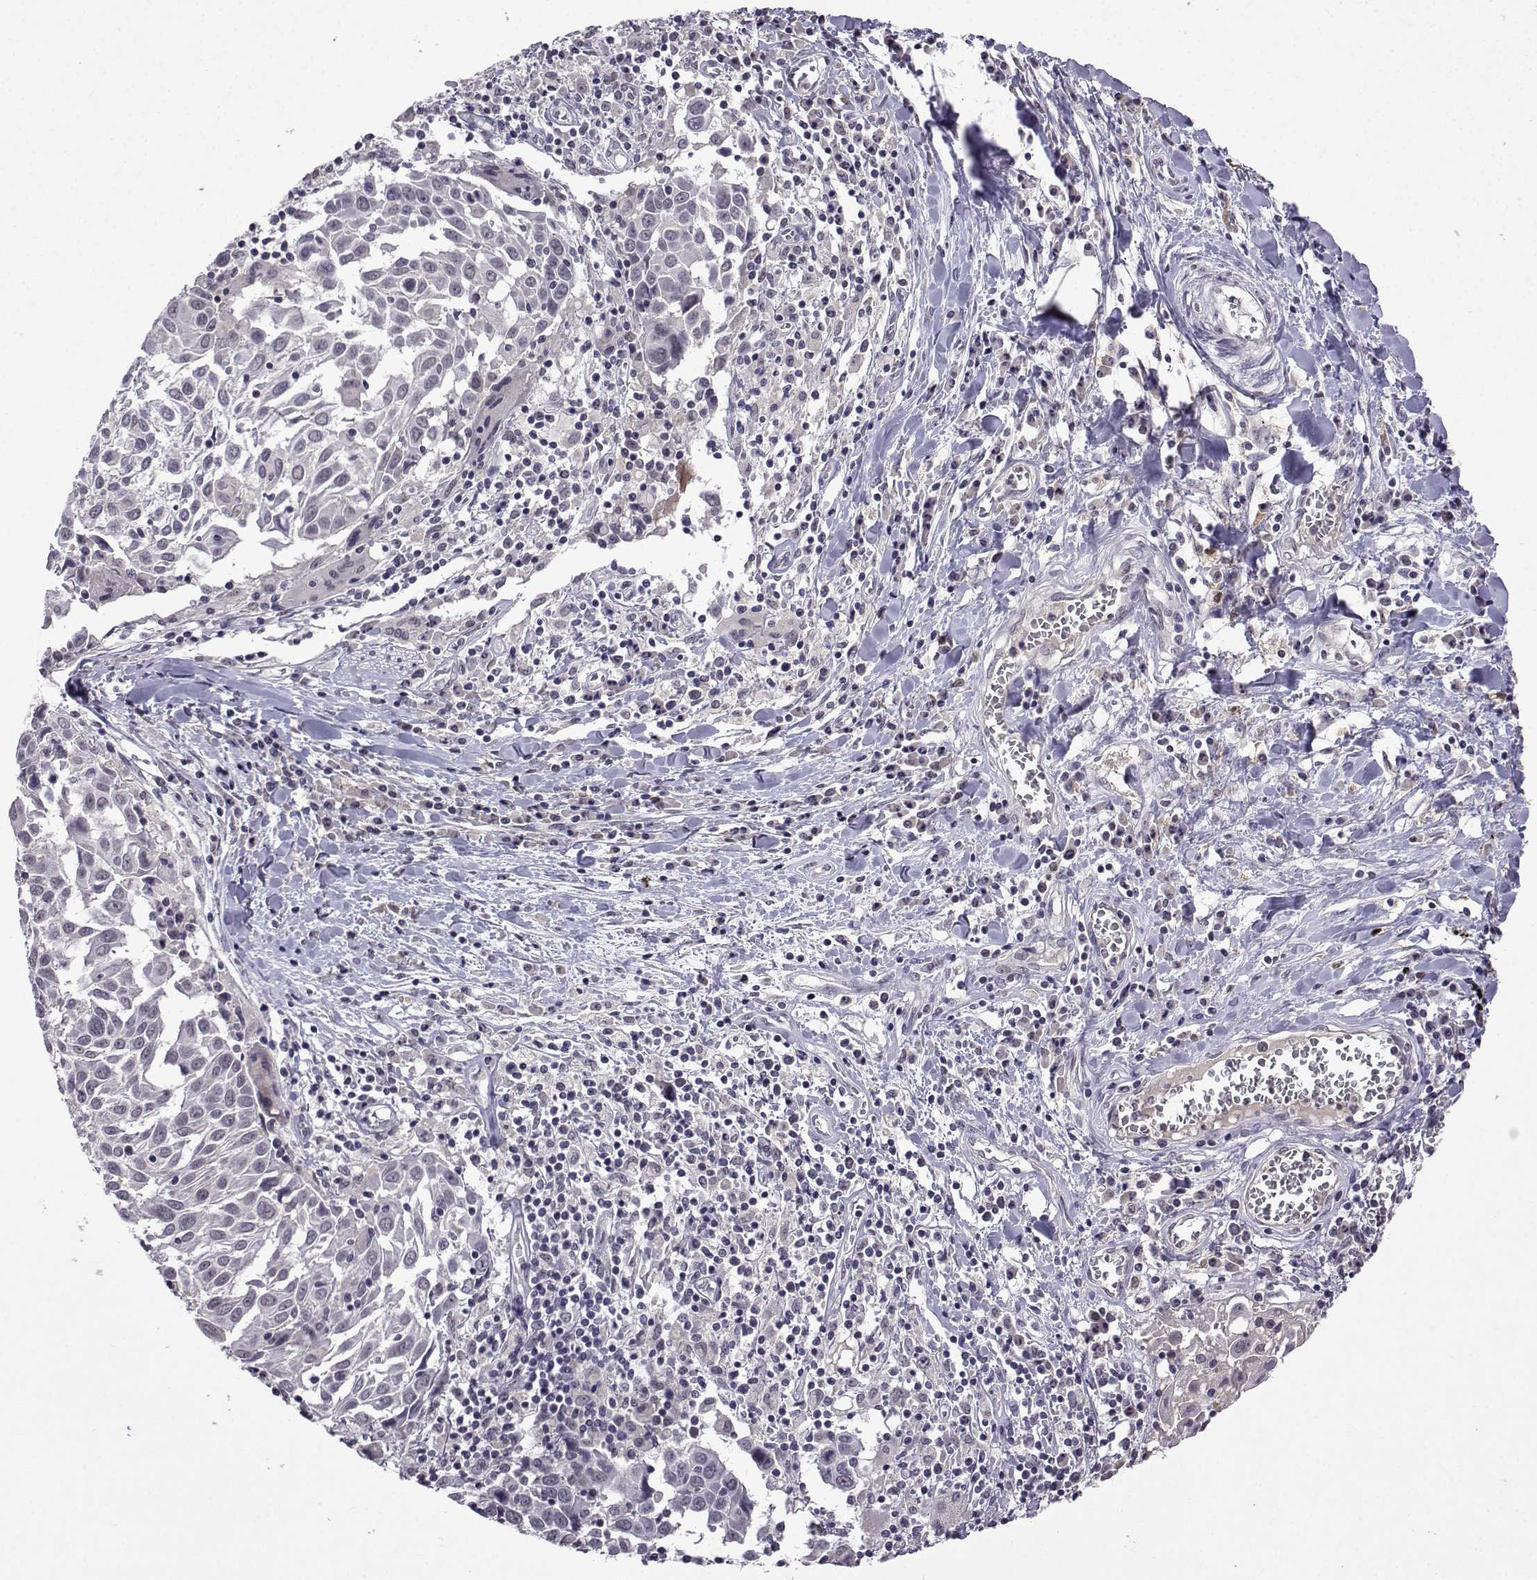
{"staining": {"intensity": "negative", "quantity": "none", "location": "none"}, "tissue": "lung cancer", "cell_type": "Tumor cells", "image_type": "cancer", "snomed": [{"axis": "morphology", "description": "Squamous cell carcinoma, NOS"}, {"axis": "topography", "description": "Lung"}], "caption": "Immunohistochemistry (IHC) image of human lung squamous cell carcinoma stained for a protein (brown), which demonstrates no expression in tumor cells.", "gene": "CCL28", "patient": {"sex": "male", "age": 57}}